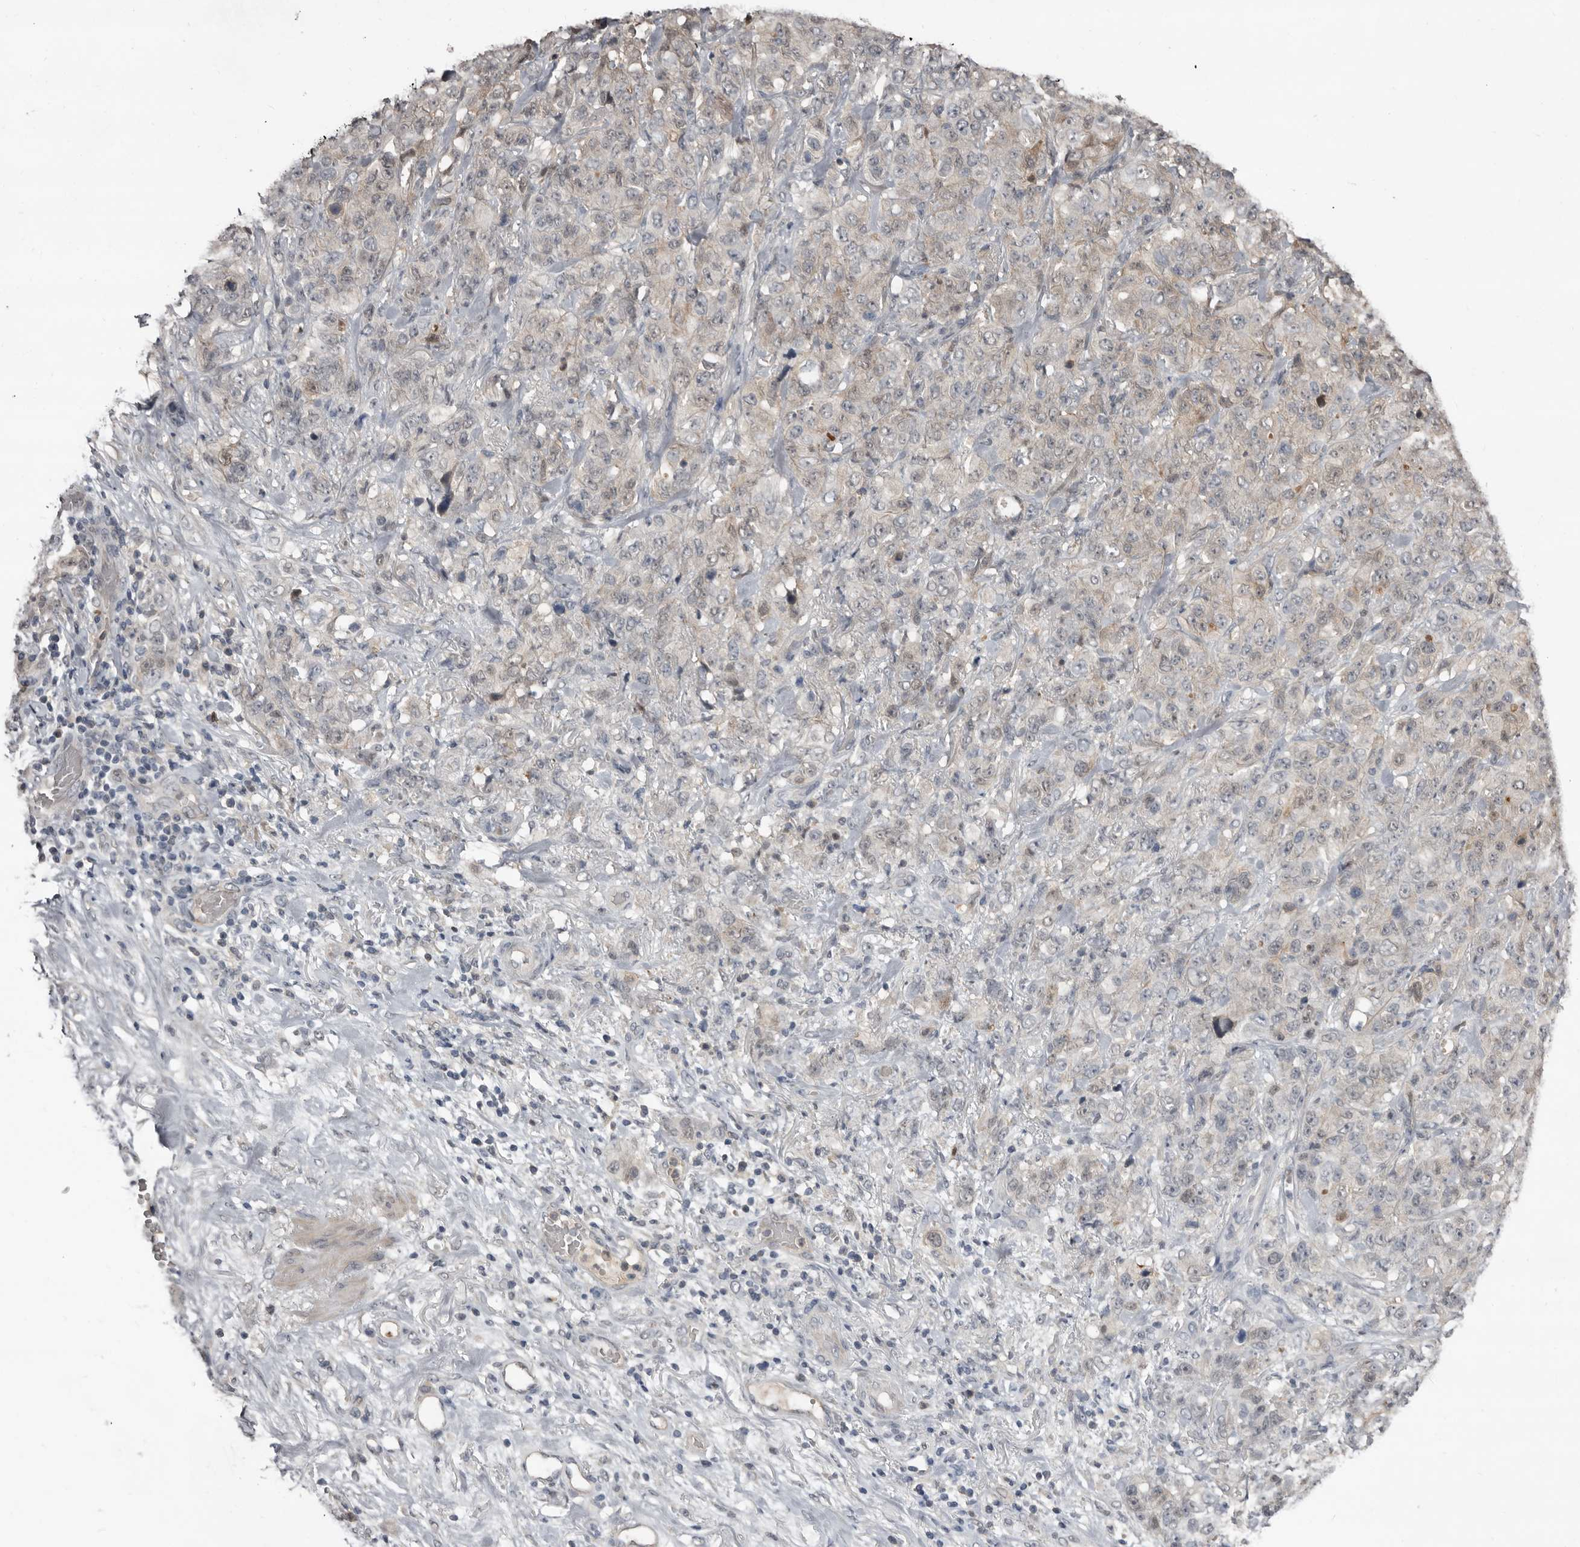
{"staining": {"intensity": "negative", "quantity": "none", "location": "none"}, "tissue": "stomach cancer", "cell_type": "Tumor cells", "image_type": "cancer", "snomed": [{"axis": "morphology", "description": "Adenocarcinoma, NOS"}, {"axis": "topography", "description": "Stomach"}], "caption": "High magnification brightfield microscopy of stomach adenocarcinoma stained with DAB (brown) and counterstained with hematoxylin (blue): tumor cells show no significant staining.", "gene": "RBKS", "patient": {"sex": "male", "age": 48}}